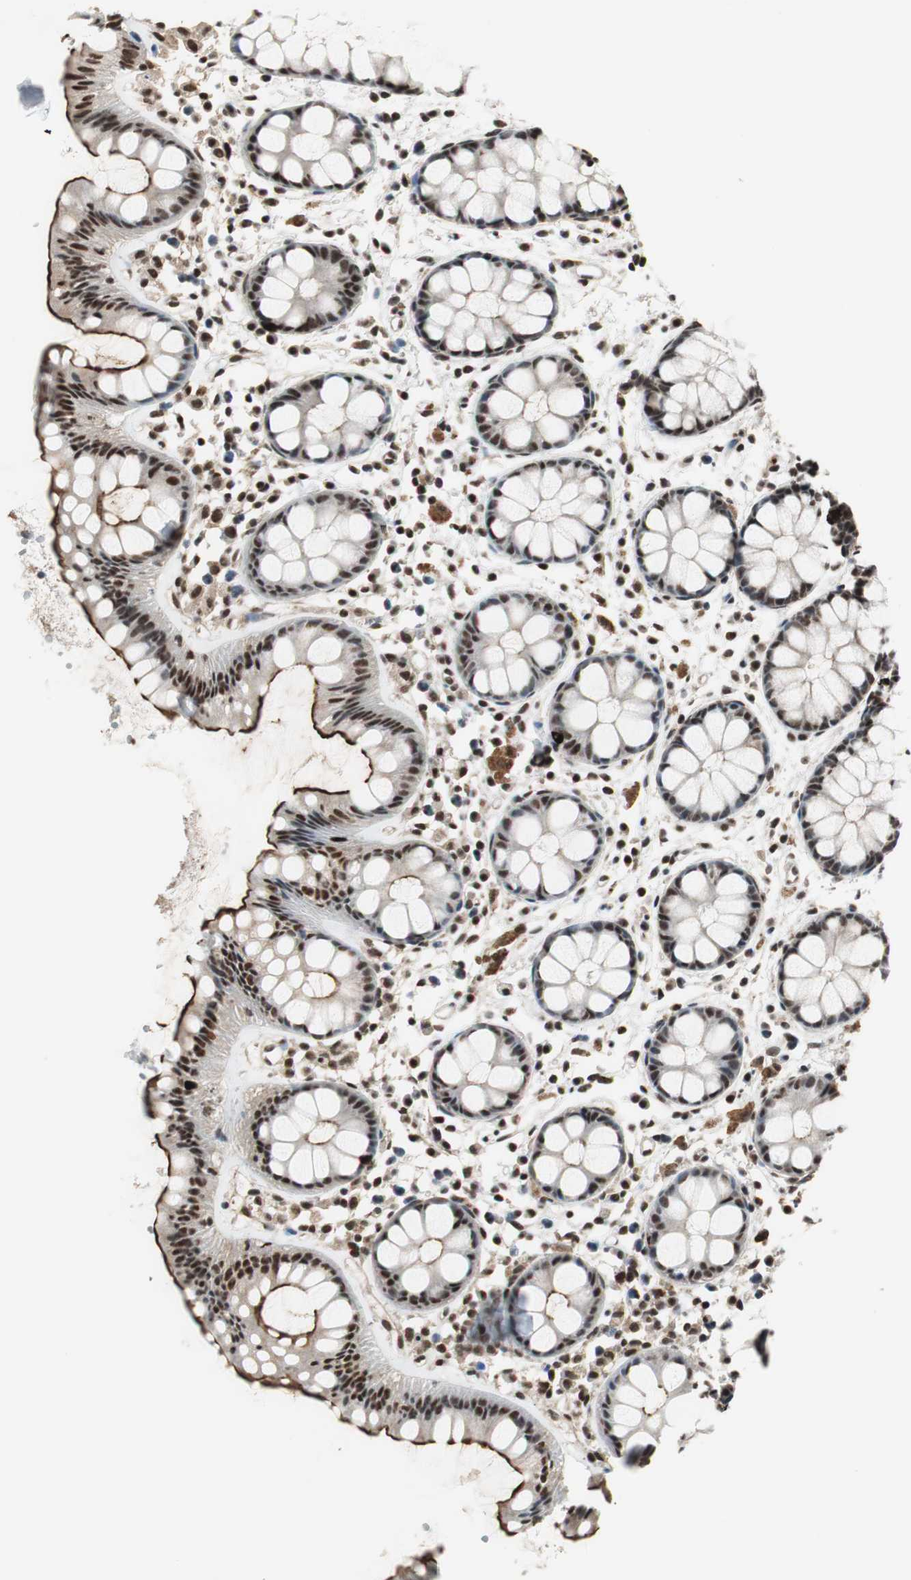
{"staining": {"intensity": "strong", "quantity": ">75%", "location": "cytoplasmic/membranous,nuclear"}, "tissue": "rectum", "cell_type": "Glandular cells", "image_type": "normal", "snomed": [{"axis": "morphology", "description": "Normal tissue, NOS"}, {"axis": "topography", "description": "Rectum"}], "caption": "An immunohistochemistry (IHC) micrograph of unremarkable tissue is shown. Protein staining in brown labels strong cytoplasmic/membranous,nuclear positivity in rectum within glandular cells. (DAB (3,3'-diaminobenzidine) IHC with brightfield microscopy, high magnification).", "gene": "MKX", "patient": {"sex": "female", "age": 66}}